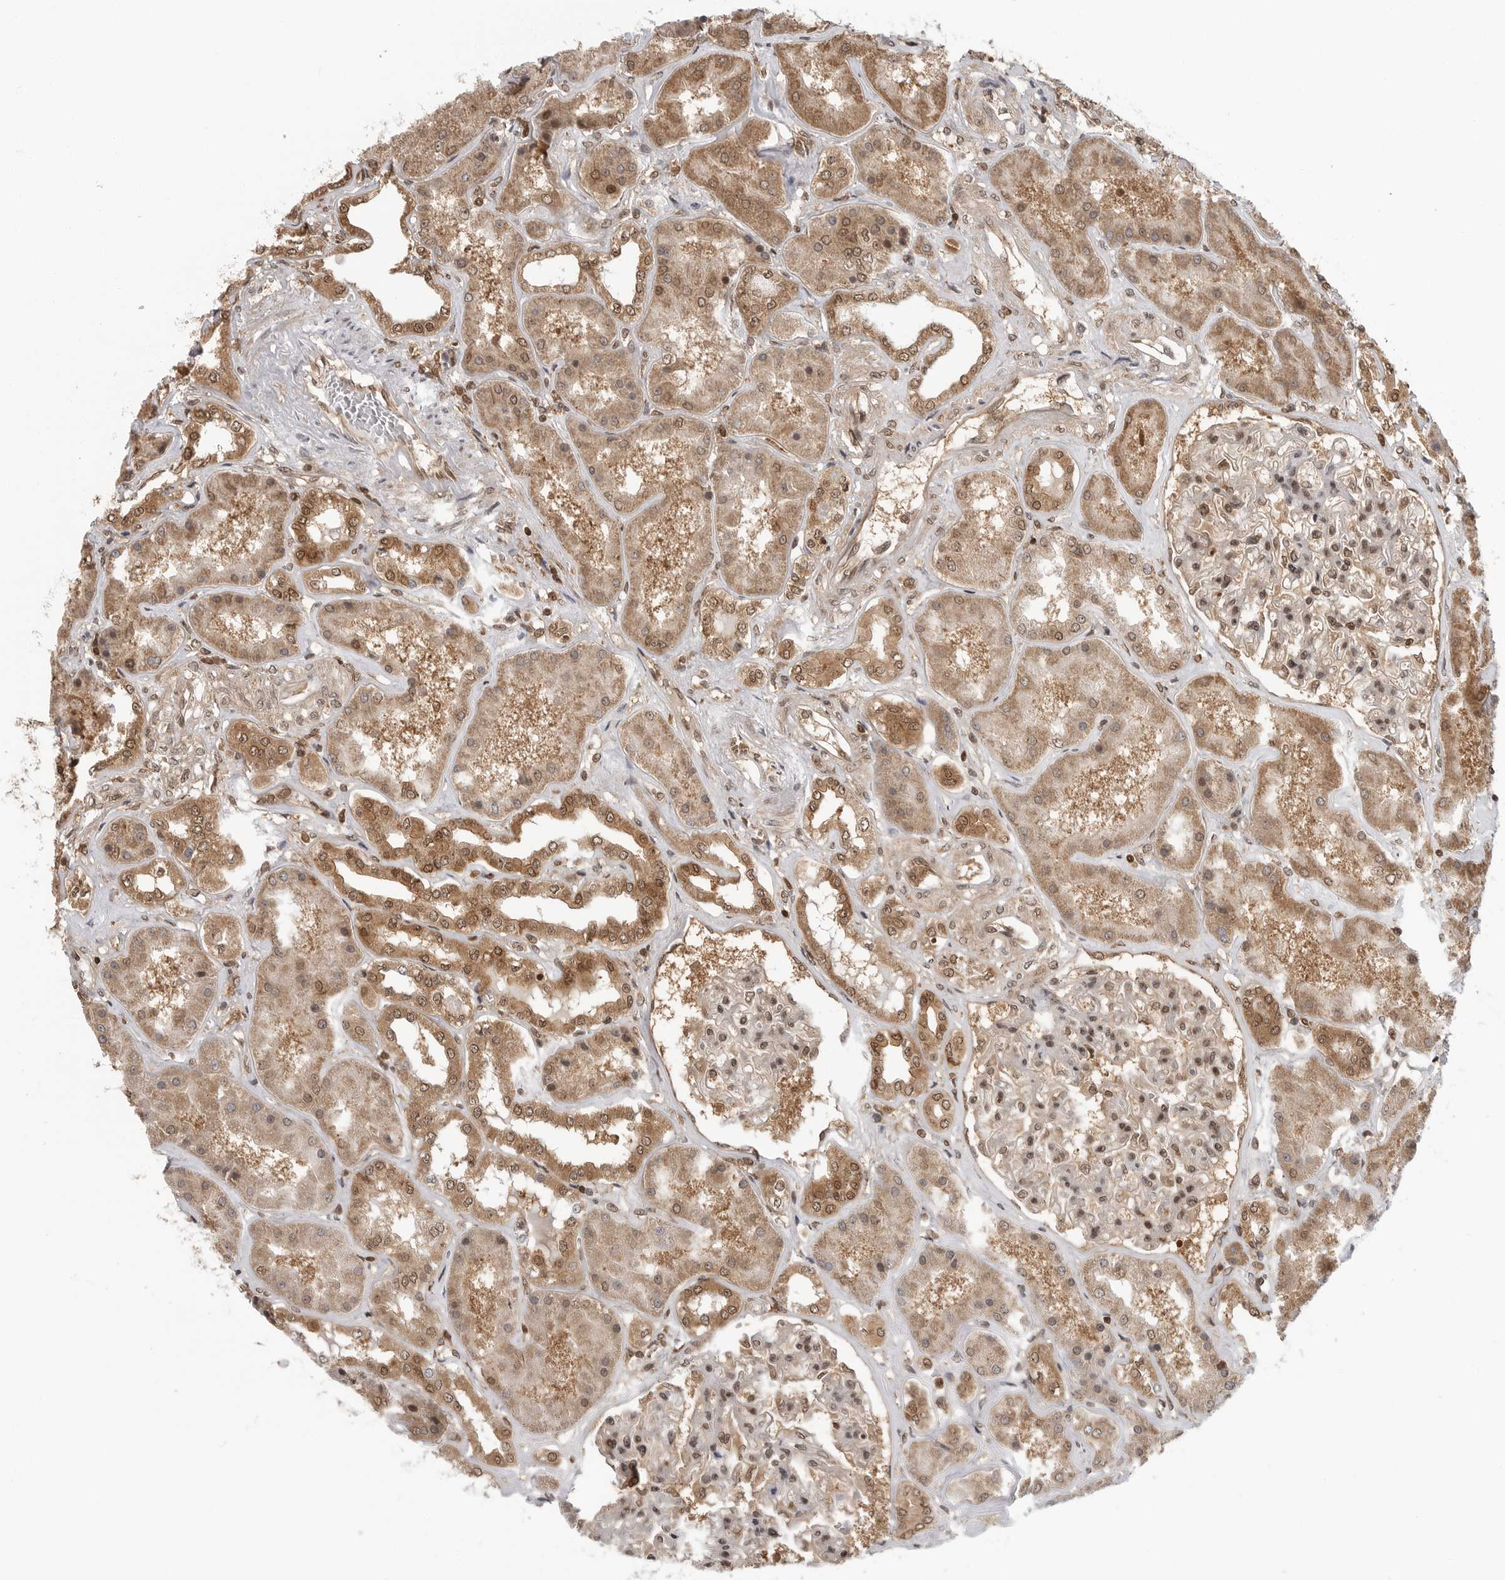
{"staining": {"intensity": "moderate", "quantity": ">75%", "location": "cytoplasmic/membranous,nuclear"}, "tissue": "kidney", "cell_type": "Cells in glomeruli", "image_type": "normal", "snomed": [{"axis": "morphology", "description": "Normal tissue, NOS"}, {"axis": "topography", "description": "Kidney"}], "caption": "IHC of unremarkable kidney displays medium levels of moderate cytoplasmic/membranous,nuclear positivity in about >75% of cells in glomeruli.", "gene": "SZRD1", "patient": {"sex": "female", "age": 56}}